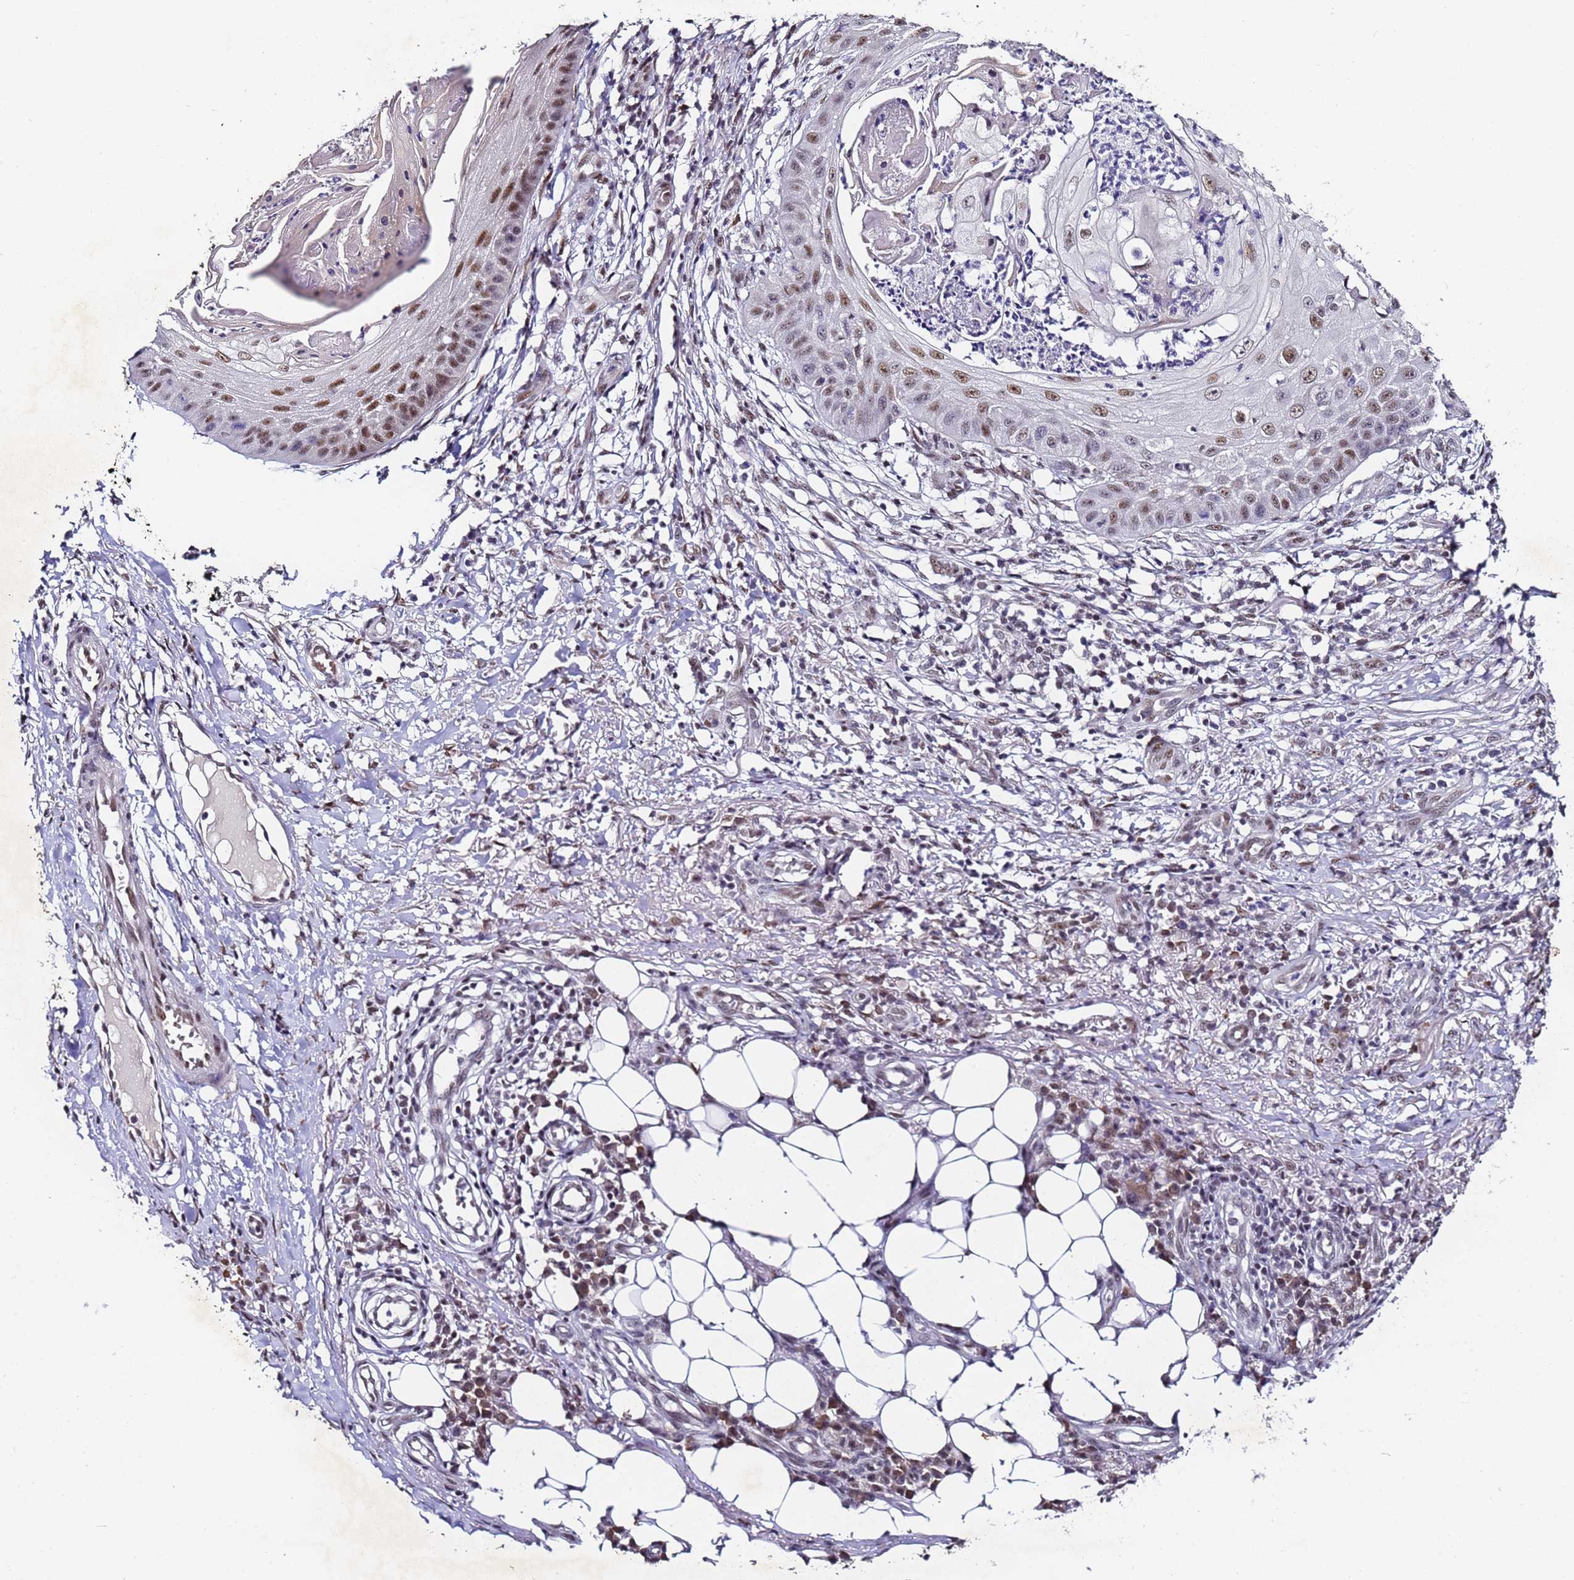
{"staining": {"intensity": "moderate", "quantity": ">75%", "location": "nuclear"}, "tissue": "skin cancer", "cell_type": "Tumor cells", "image_type": "cancer", "snomed": [{"axis": "morphology", "description": "Squamous cell carcinoma, NOS"}, {"axis": "topography", "description": "Skin"}], "caption": "Protein expression analysis of human skin cancer (squamous cell carcinoma) reveals moderate nuclear expression in approximately >75% of tumor cells. The staining was performed using DAB to visualize the protein expression in brown, while the nuclei were stained in blue with hematoxylin (Magnification: 20x).", "gene": "FNBP4", "patient": {"sex": "male", "age": 70}}